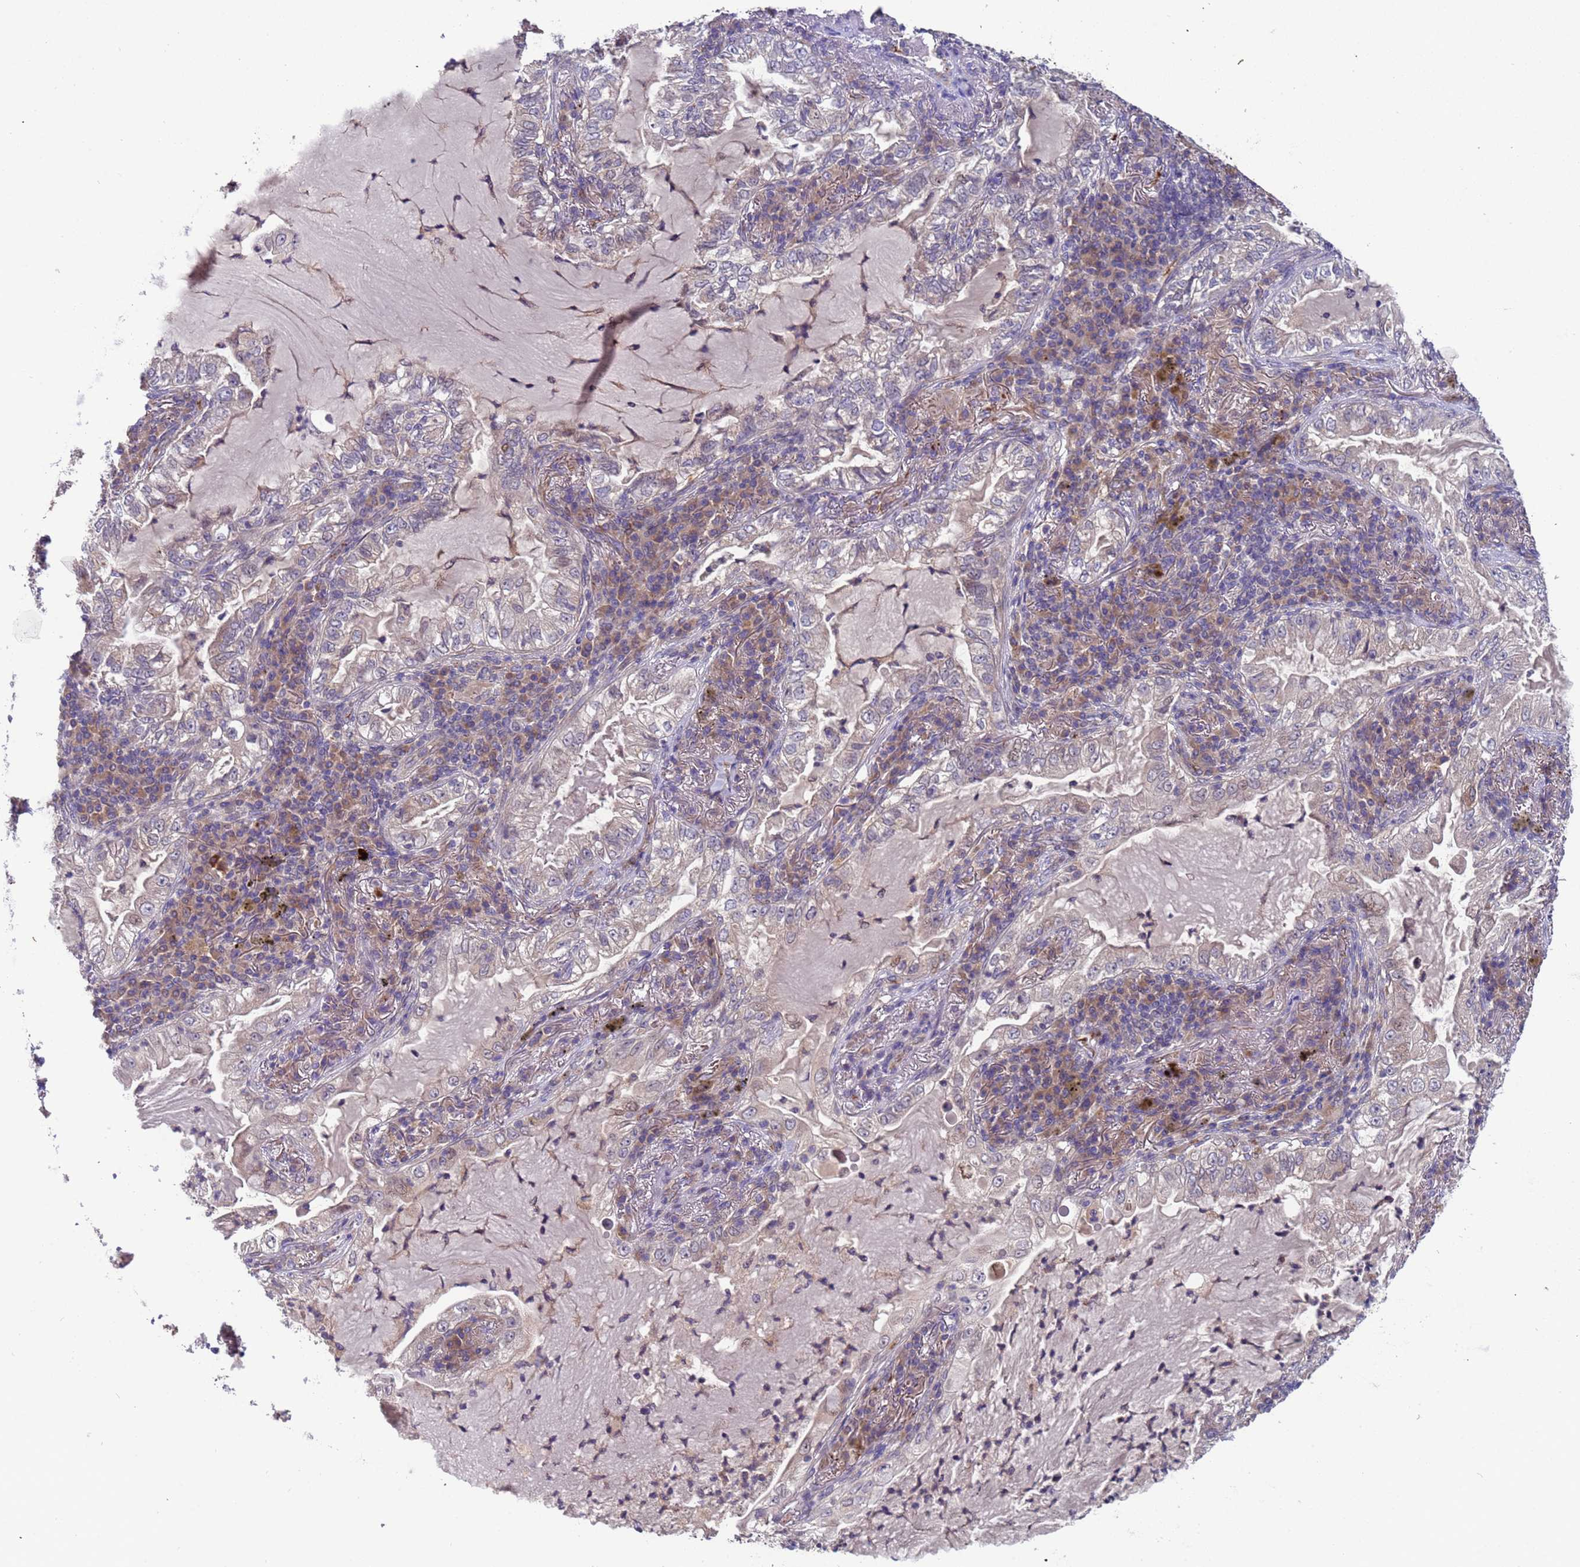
{"staining": {"intensity": "negative", "quantity": "none", "location": "none"}, "tissue": "lung cancer", "cell_type": "Tumor cells", "image_type": "cancer", "snomed": [{"axis": "morphology", "description": "Adenocarcinoma, NOS"}, {"axis": "topography", "description": "Lung"}], "caption": "Human lung cancer stained for a protein using immunohistochemistry (IHC) displays no positivity in tumor cells.", "gene": "ZNF248", "patient": {"sex": "female", "age": 73}}